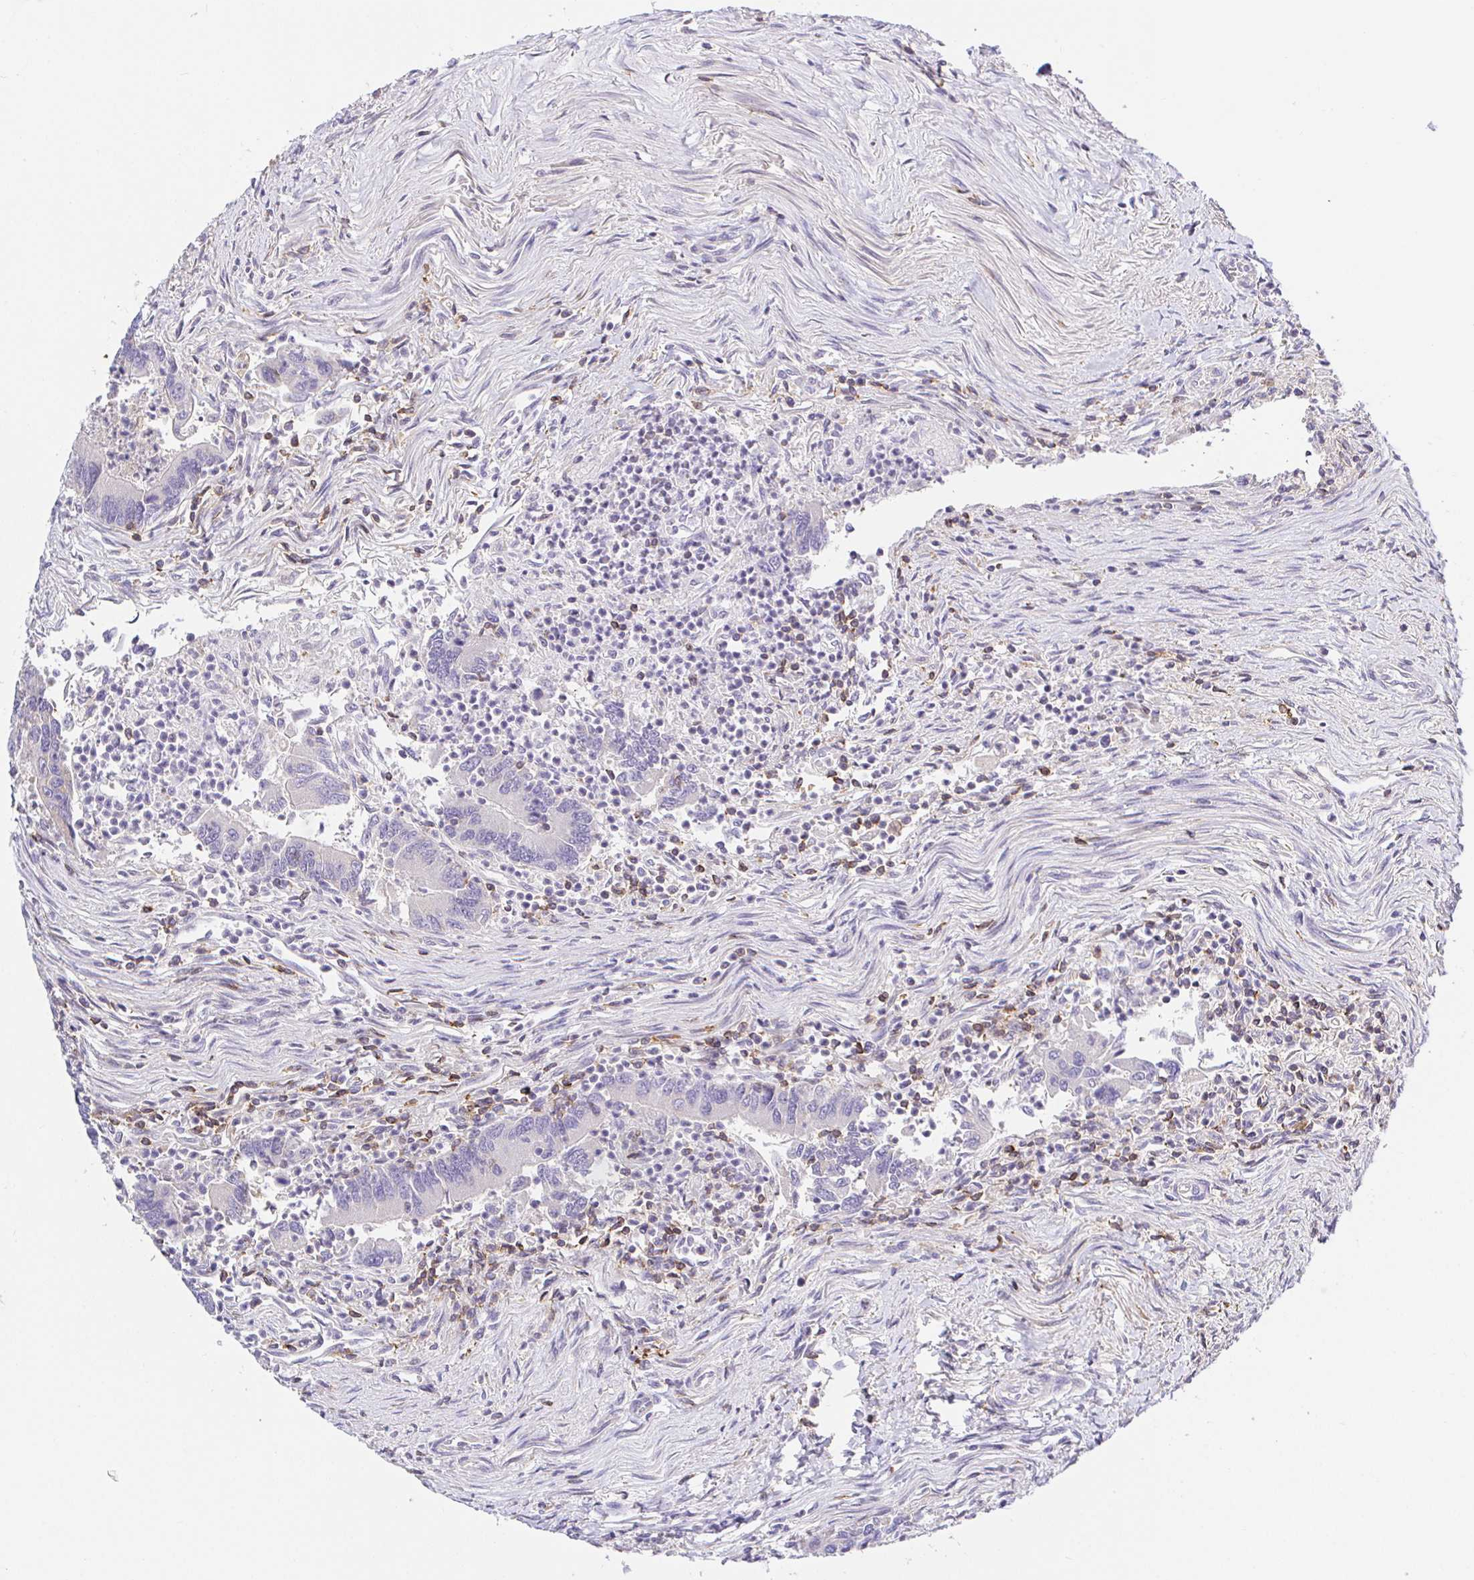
{"staining": {"intensity": "negative", "quantity": "none", "location": "none"}, "tissue": "colorectal cancer", "cell_type": "Tumor cells", "image_type": "cancer", "snomed": [{"axis": "morphology", "description": "Adenocarcinoma, NOS"}, {"axis": "topography", "description": "Colon"}], "caption": "Immunohistochemical staining of human colorectal cancer (adenocarcinoma) displays no significant staining in tumor cells. (Stains: DAB immunohistochemistry with hematoxylin counter stain, Microscopy: brightfield microscopy at high magnification).", "gene": "SKAP1", "patient": {"sex": "female", "age": 67}}